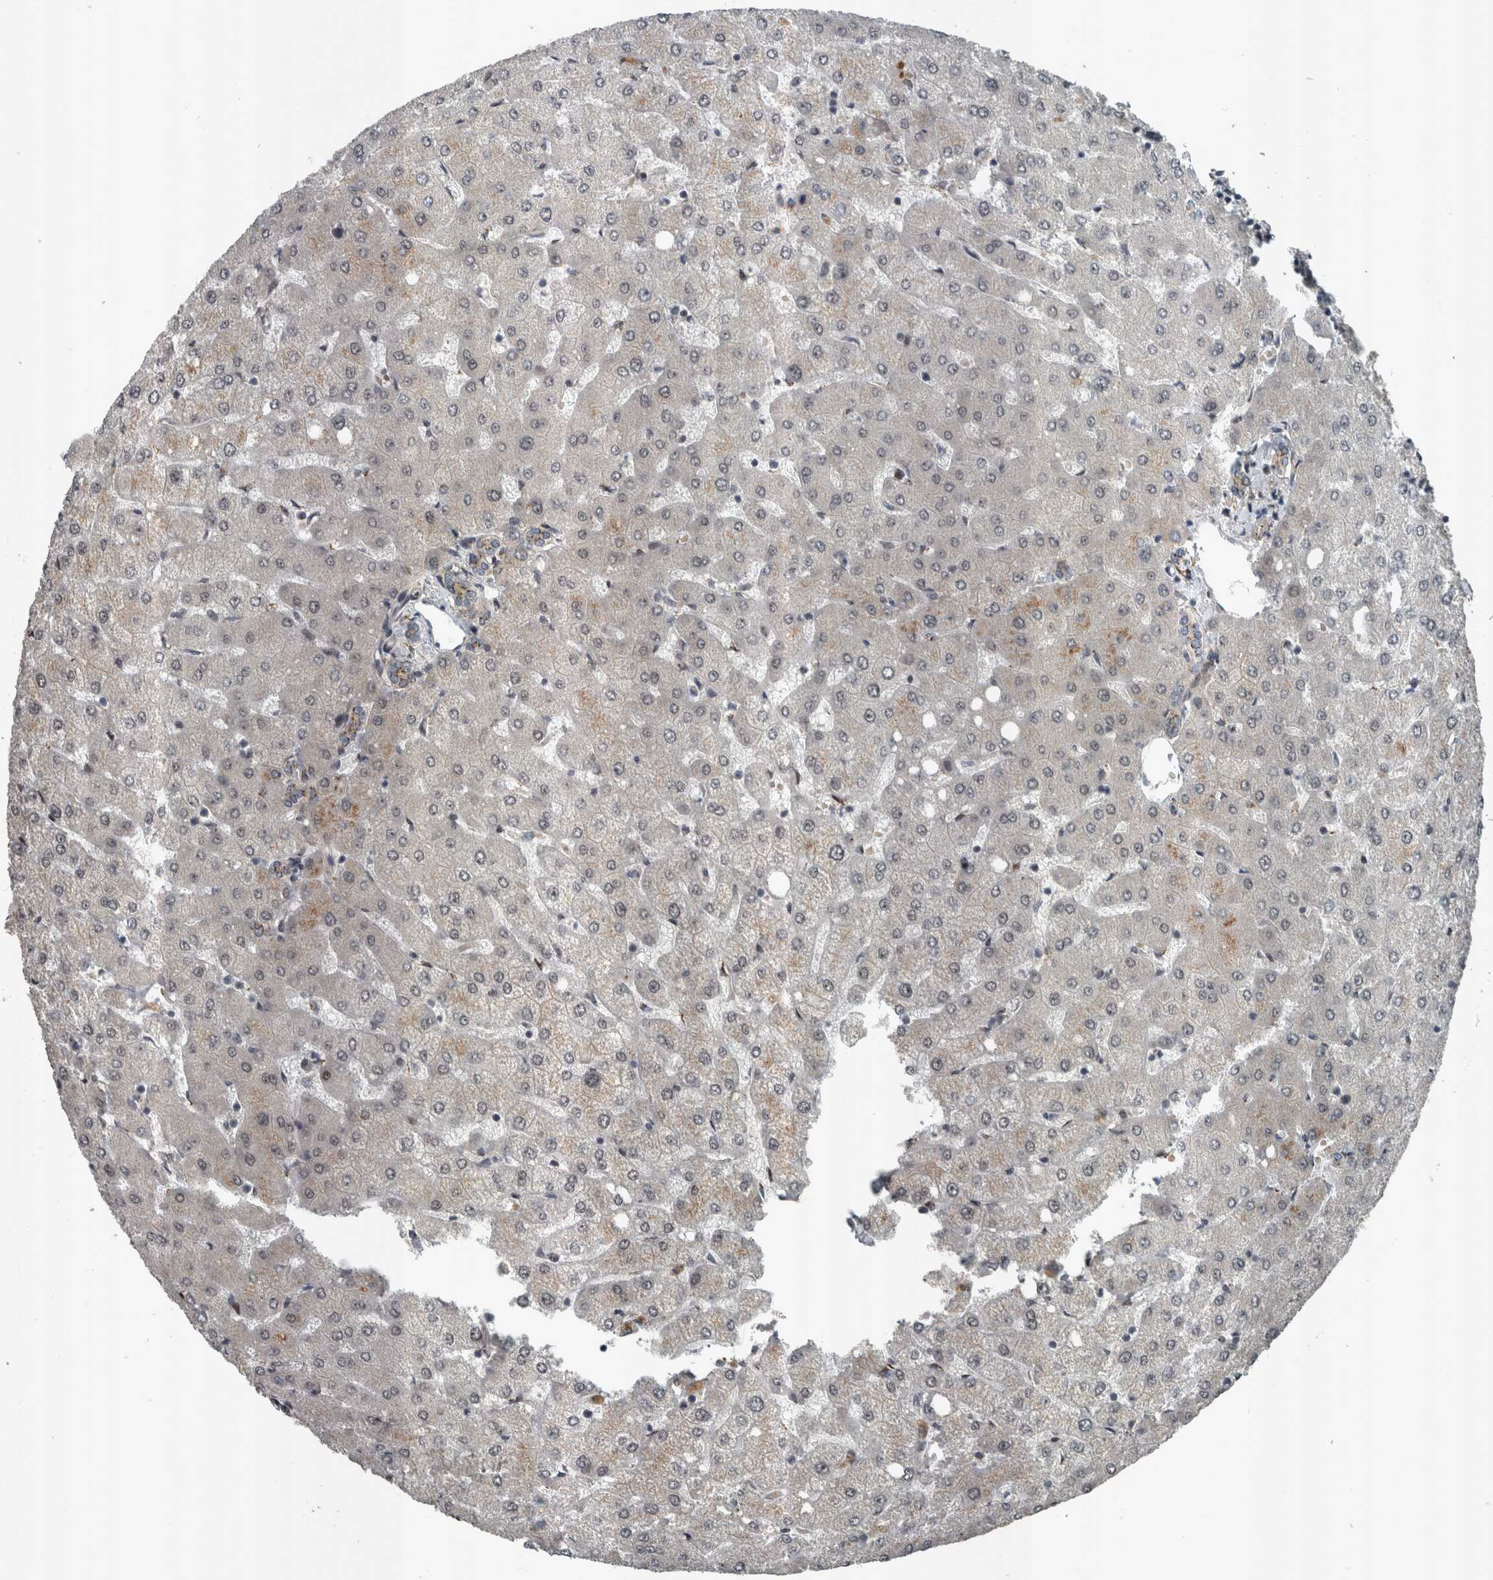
{"staining": {"intensity": "weak", "quantity": "25%-75%", "location": "cytoplasmic/membranous"}, "tissue": "liver", "cell_type": "Cholangiocytes", "image_type": "normal", "snomed": [{"axis": "morphology", "description": "Normal tissue, NOS"}, {"axis": "topography", "description": "Liver"}], "caption": "The photomicrograph demonstrates a brown stain indicating the presence of a protein in the cytoplasmic/membranous of cholangiocytes in liver. The staining is performed using DAB brown chromogen to label protein expression. The nuclei are counter-stained blue using hematoxylin.", "gene": "ZNF345", "patient": {"sex": "female", "age": 54}}